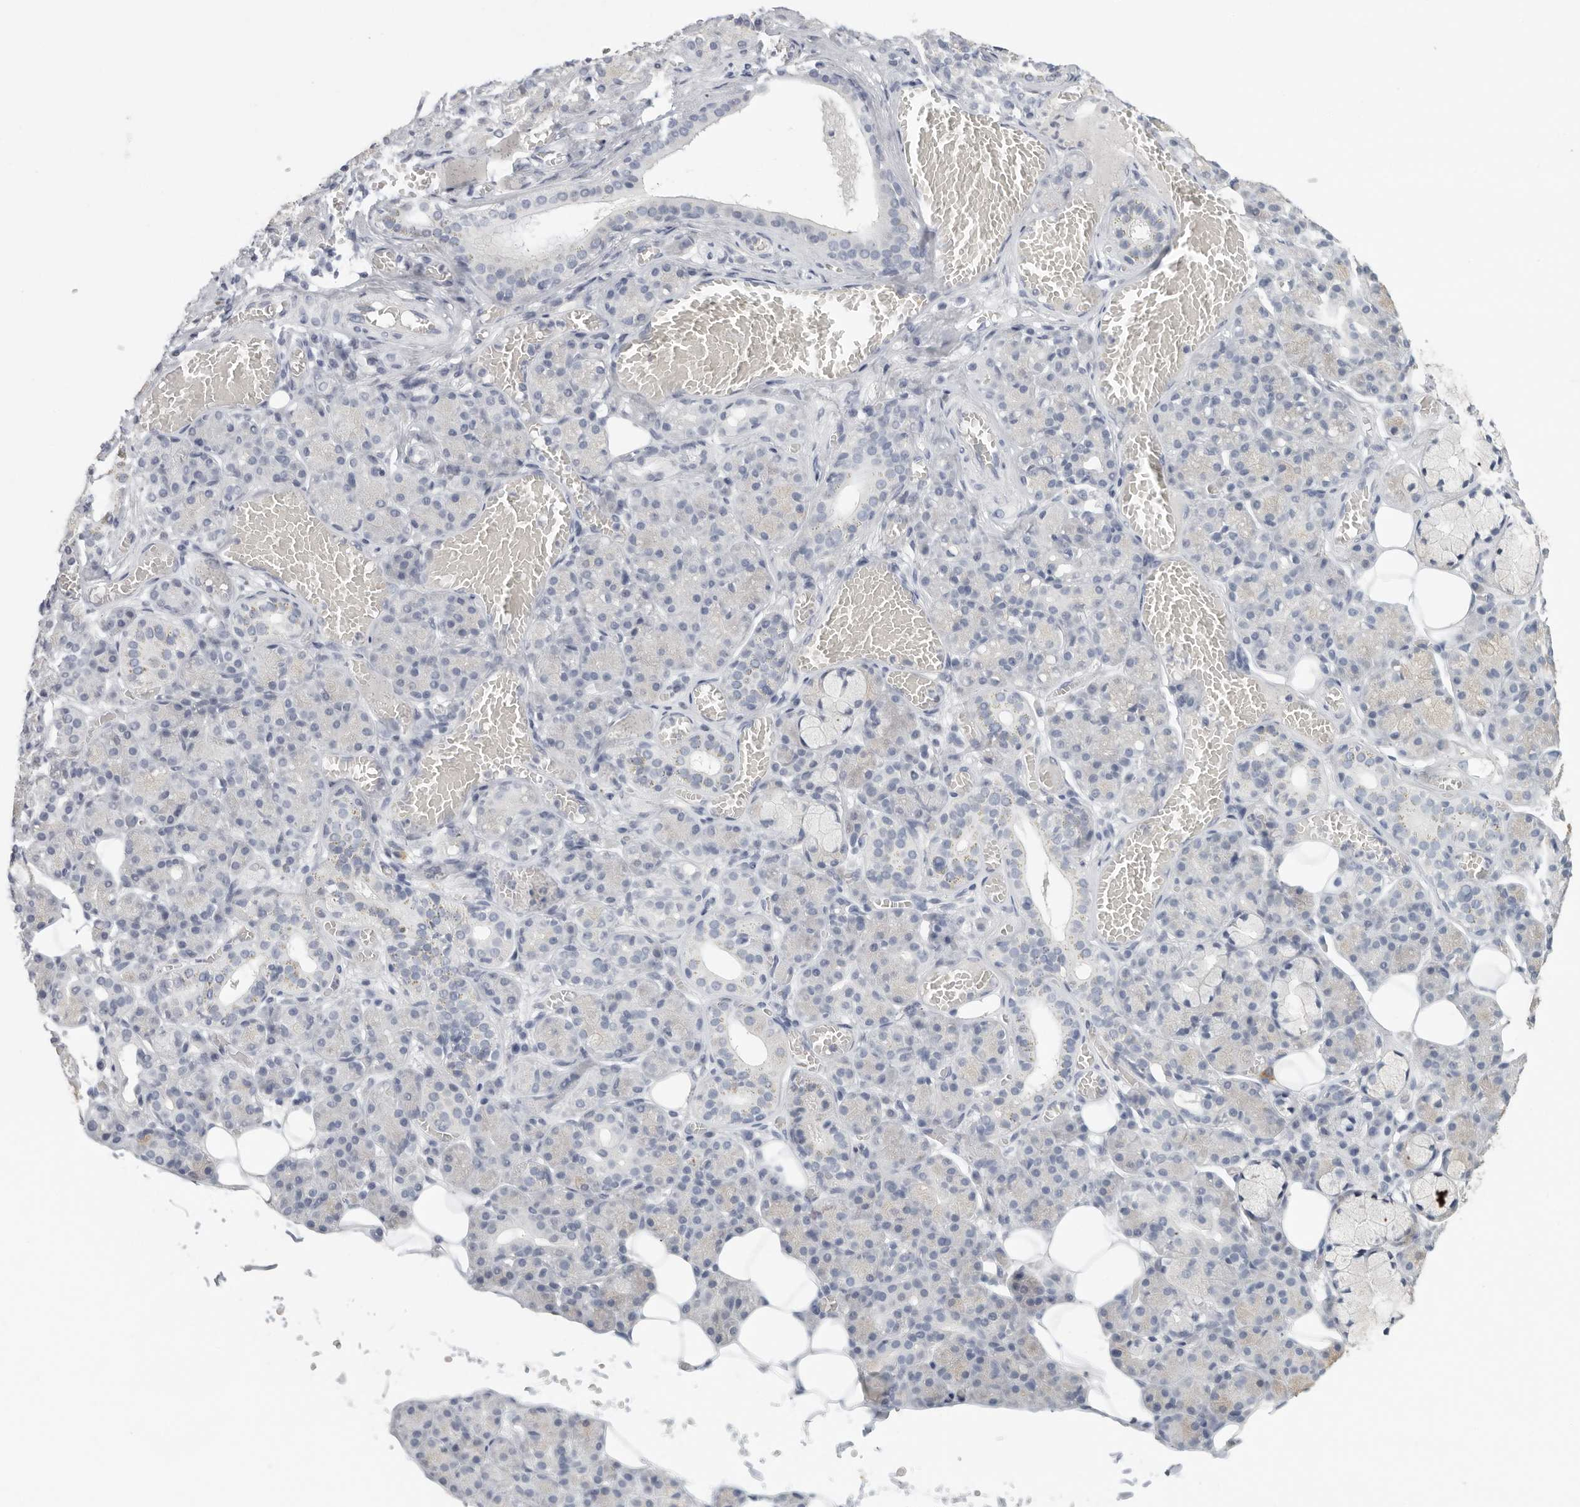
{"staining": {"intensity": "negative", "quantity": "none", "location": "none"}, "tissue": "salivary gland", "cell_type": "Glandular cells", "image_type": "normal", "snomed": [{"axis": "morphology", "description": "Normal tissue, NOS"}, {"axis": "topography", "description": "Salivary gland"}], "caption": "Unremarkable salivary gland was stained to show a protein in brown. There is no significant staining in glandular cells. (Brightfield microscopy of DAB immunohistochemistry at high magnification).", "gene": "DNAJC11", "patient": {"sex": "male", "age": 63}}